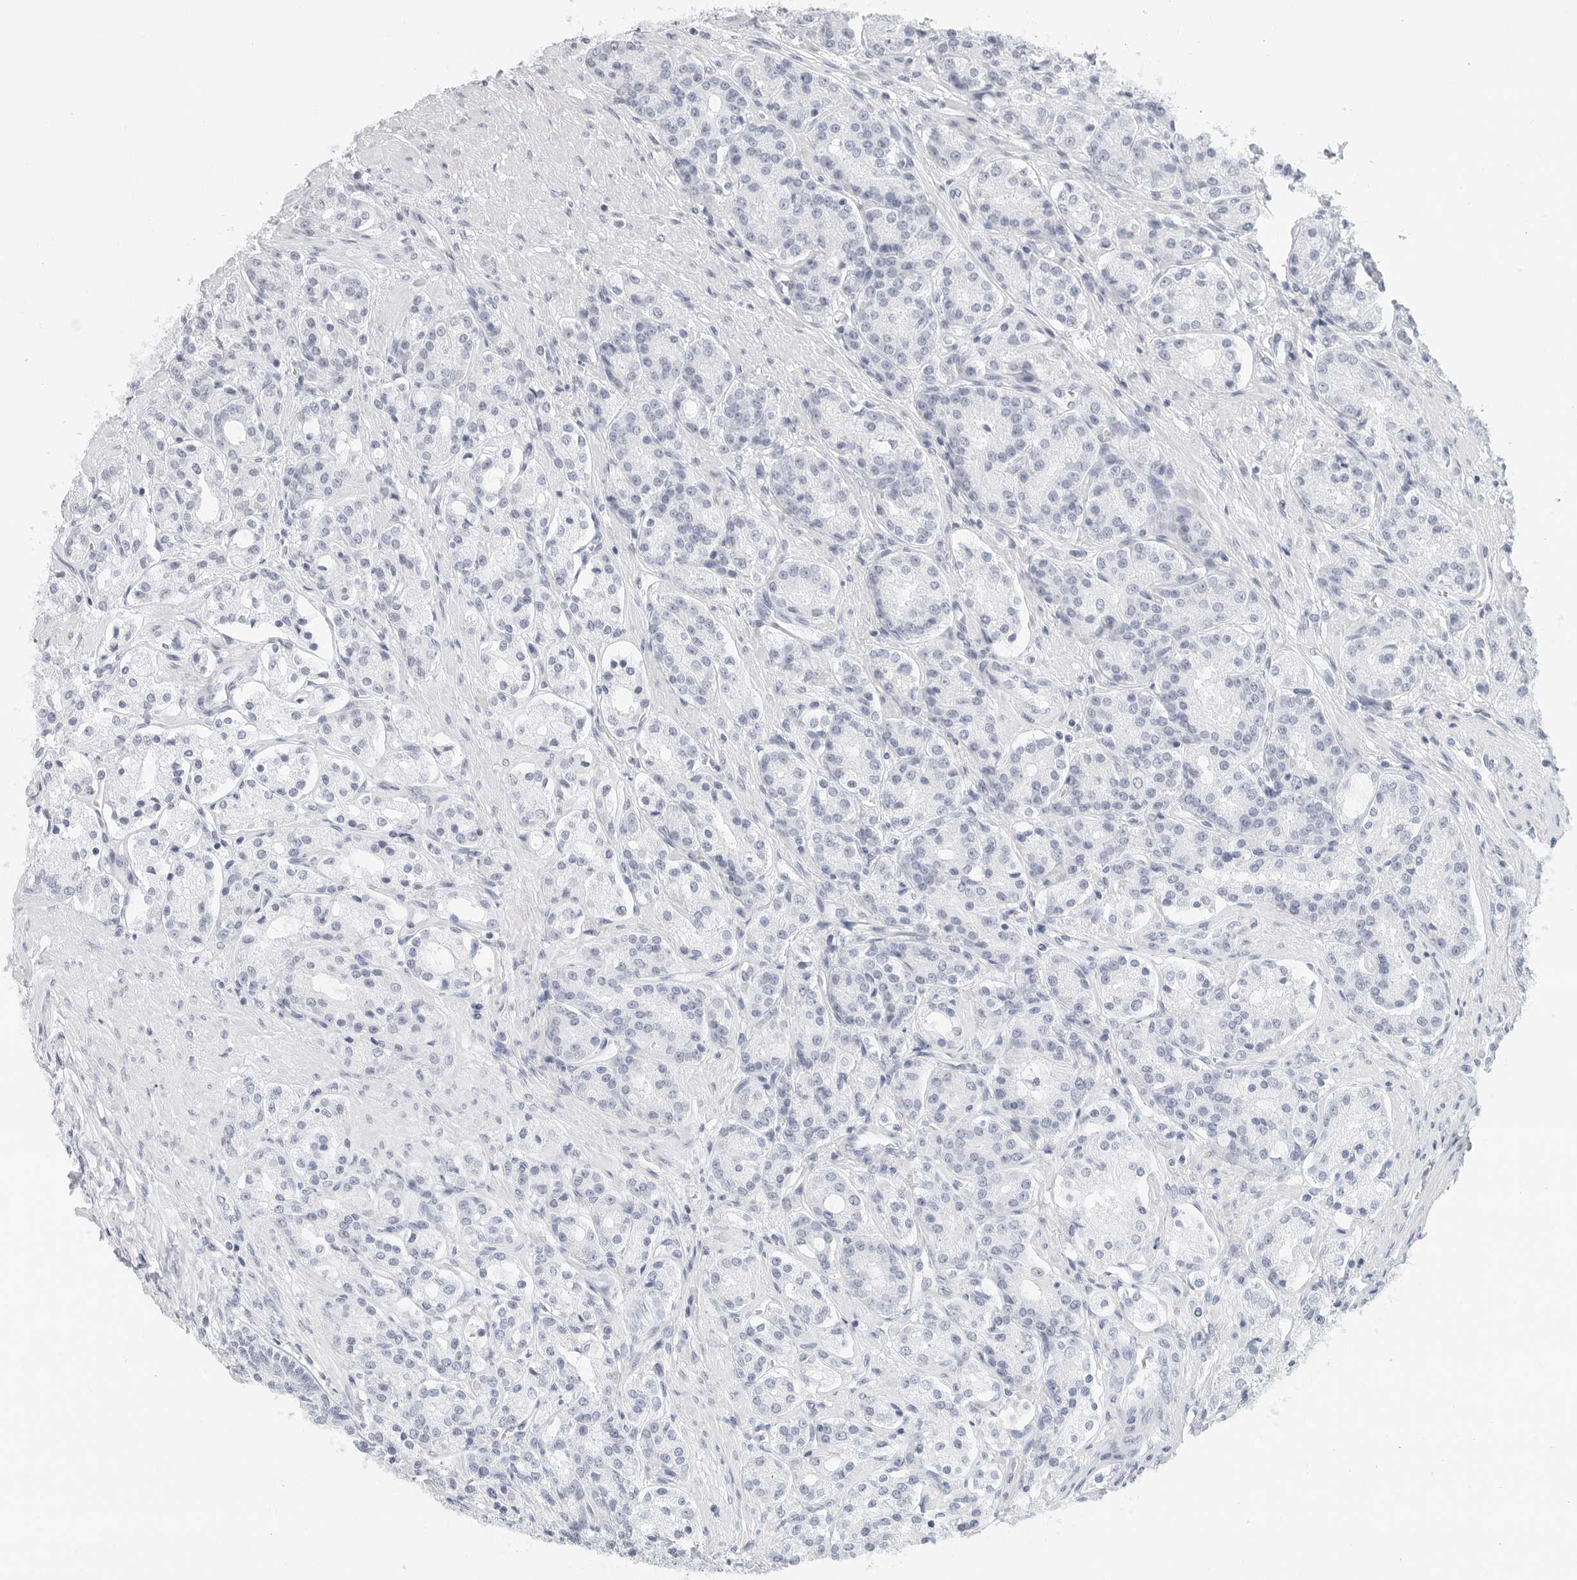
{"staining": {"intensity": "negative", "quantity": "none", "location": "none"}, "tissue": "prostate cancer", "cell_type": "Tumor cells", "image_type": "cancer", "snomed": [{"axis": "morphology", "description": "Adenocarcinoma, High grade"}, {"axis": "topography", "description": "Prostate"}], "caption": "DAB (3,3'-diaminobenzidine) immunohistochemical staining of human prostate high-grade adenocarcinoma displays no significant staining in tumor cells.", "gene": "METAP1", "patient": {"sex": "male", "age": 60}}